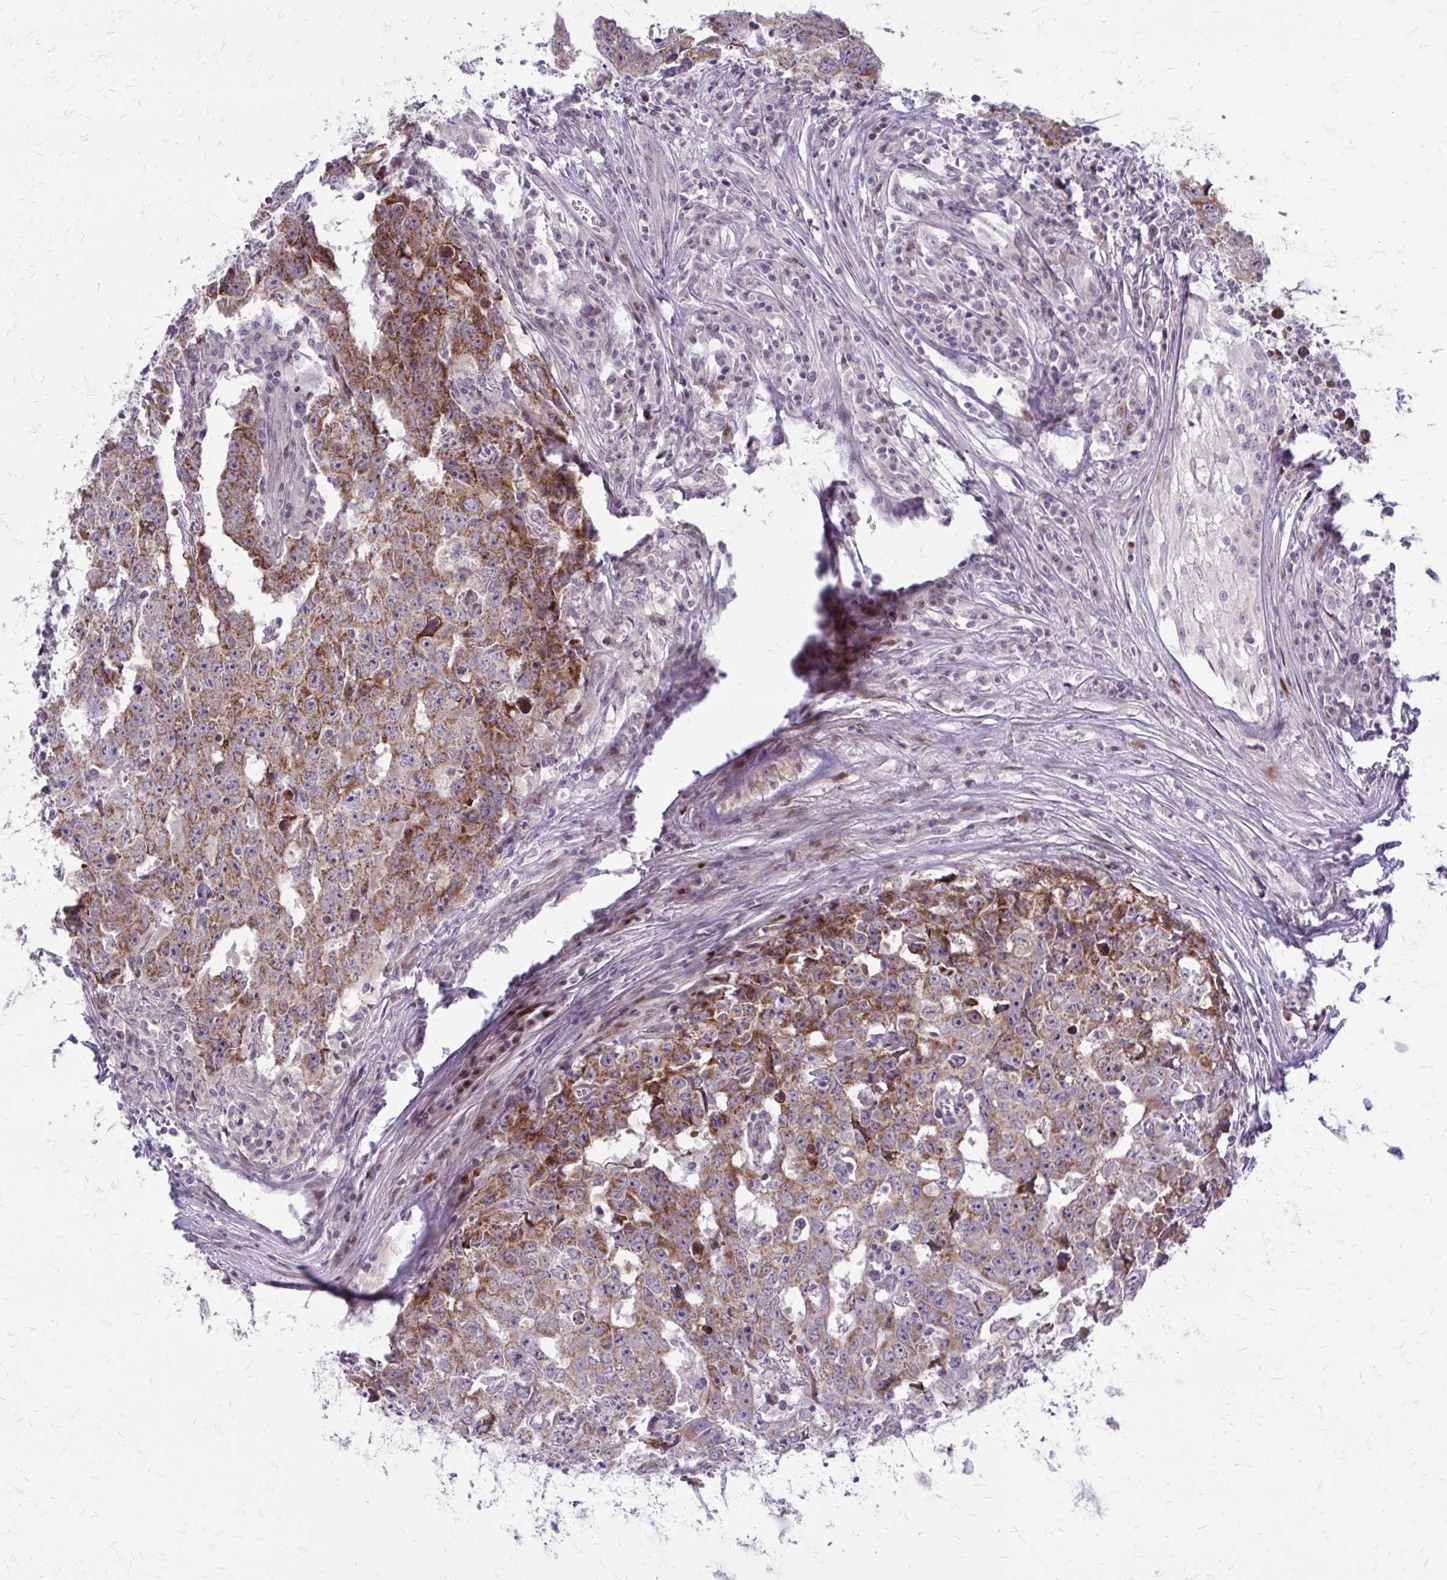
{"staining": {"intensity": "moderate", "quantity": ">75%", "location": "cytoplasmic/membranous"}, "tissue": "testis cancer", "cell_type": "Tumor cells", "image_type": "cancer", "snomed": [{"axis": "morphology", "description": "Carcinoma, Embryonal, NOS"}, {"axis": "topography", "description": "Testis"}], "caption": "High-power microscopy captured an immunohistochemistry histopathology image of testis embryonal carcinoma, revealing moderate cytoplasmic/membranous expression in approximately >75% of tumor cells. Nuclei are stained in blue.", "gene": "PPDPFL", "patient": {"sex": "male", "age": 22}}